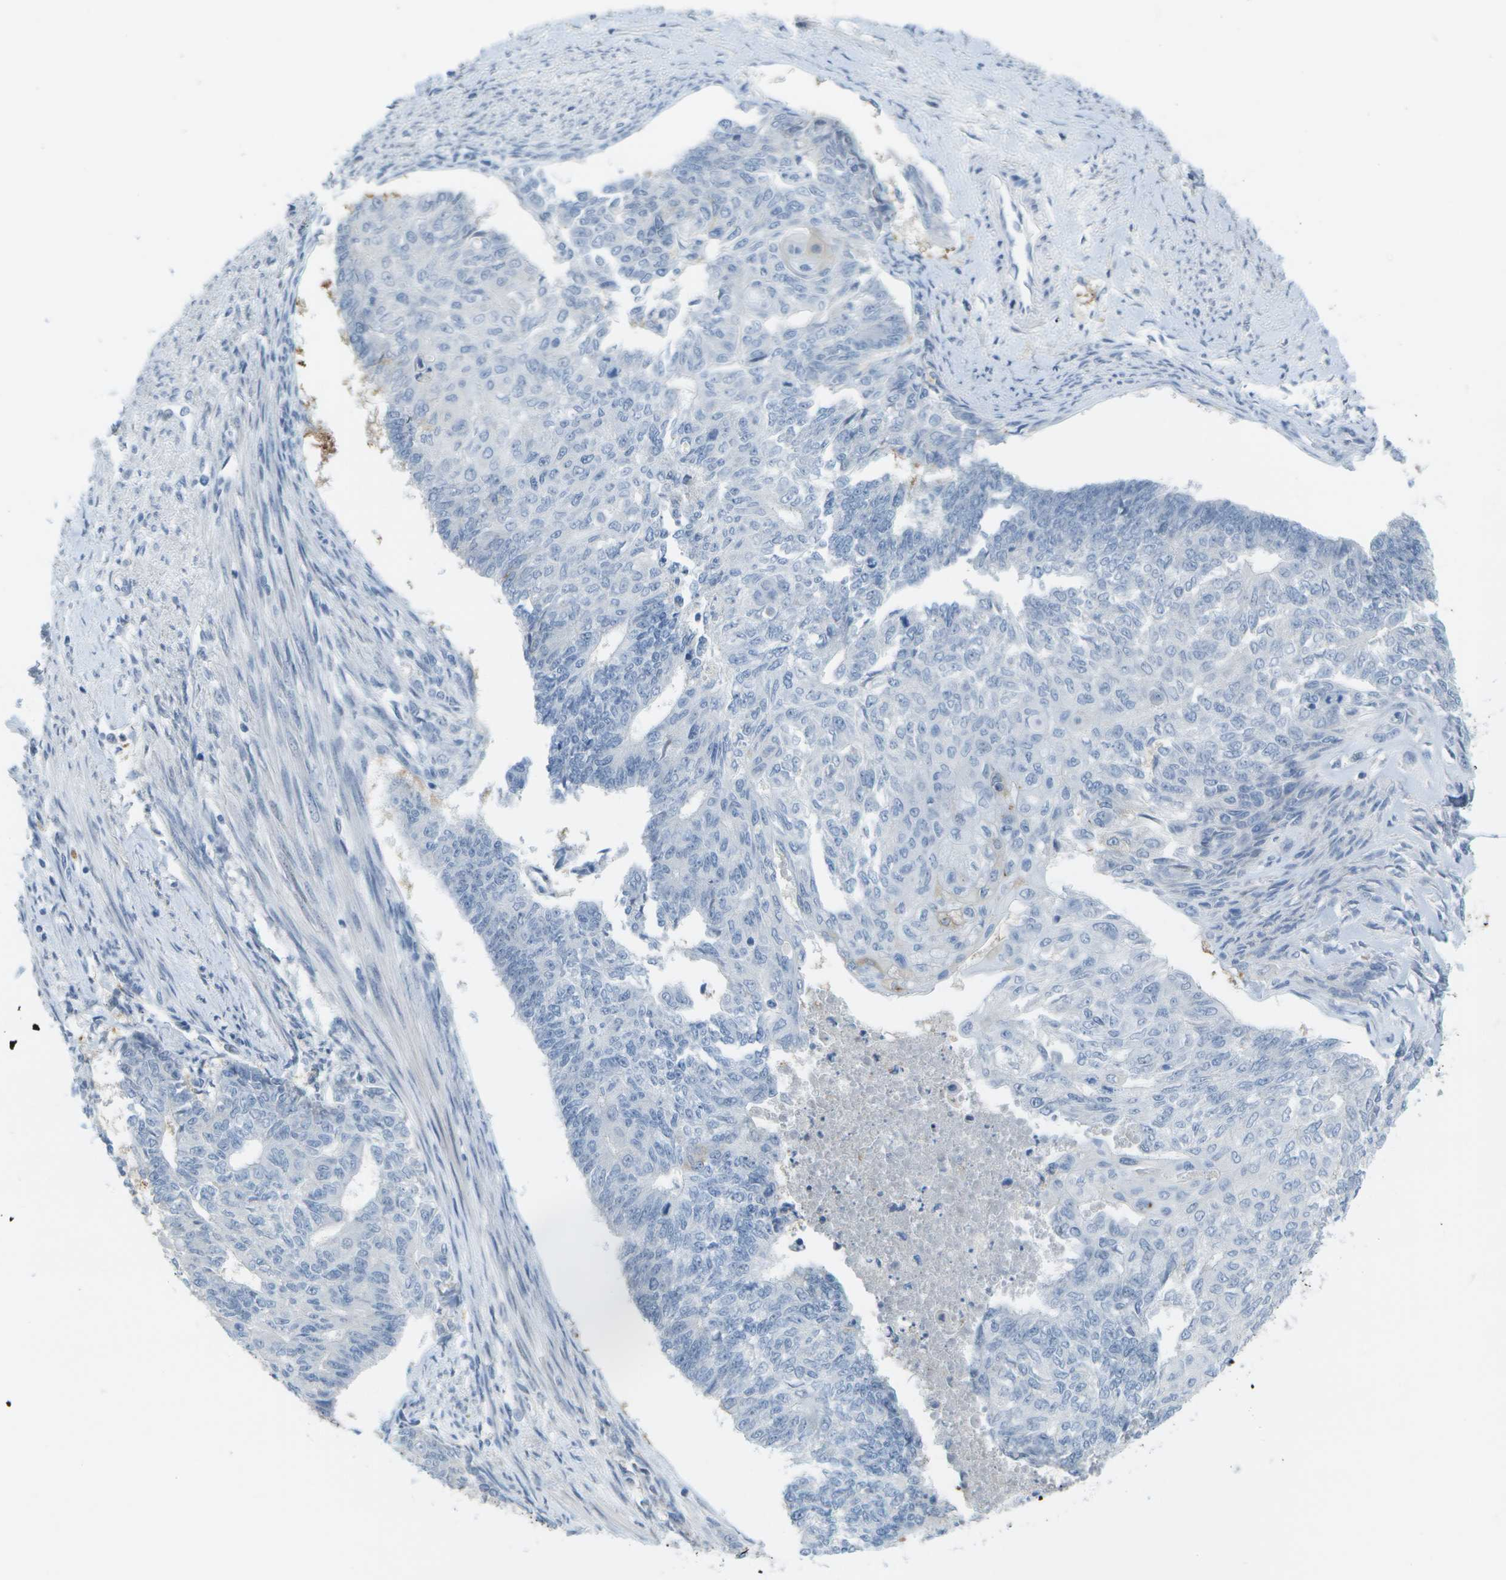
{"staining": {"intensity": "negative", "quantity": "none", "location": "none"}, "tissue": "endometrial cancer", "cell_type": "Tumor cells", "image_type": "cancer", "snomed": [{"axis": "morphology", "description": "Adenocarcinoma, NOS"}, {"axis": "topography", "description": "Endometrium"}], "caption": "Immunohistochemical staining of human endometrial adenocarcinoma demonstrates no significant positivity in tumor cells.", "gene": "MARCHF8", "patient": {"sex": "female", "age": 32}}